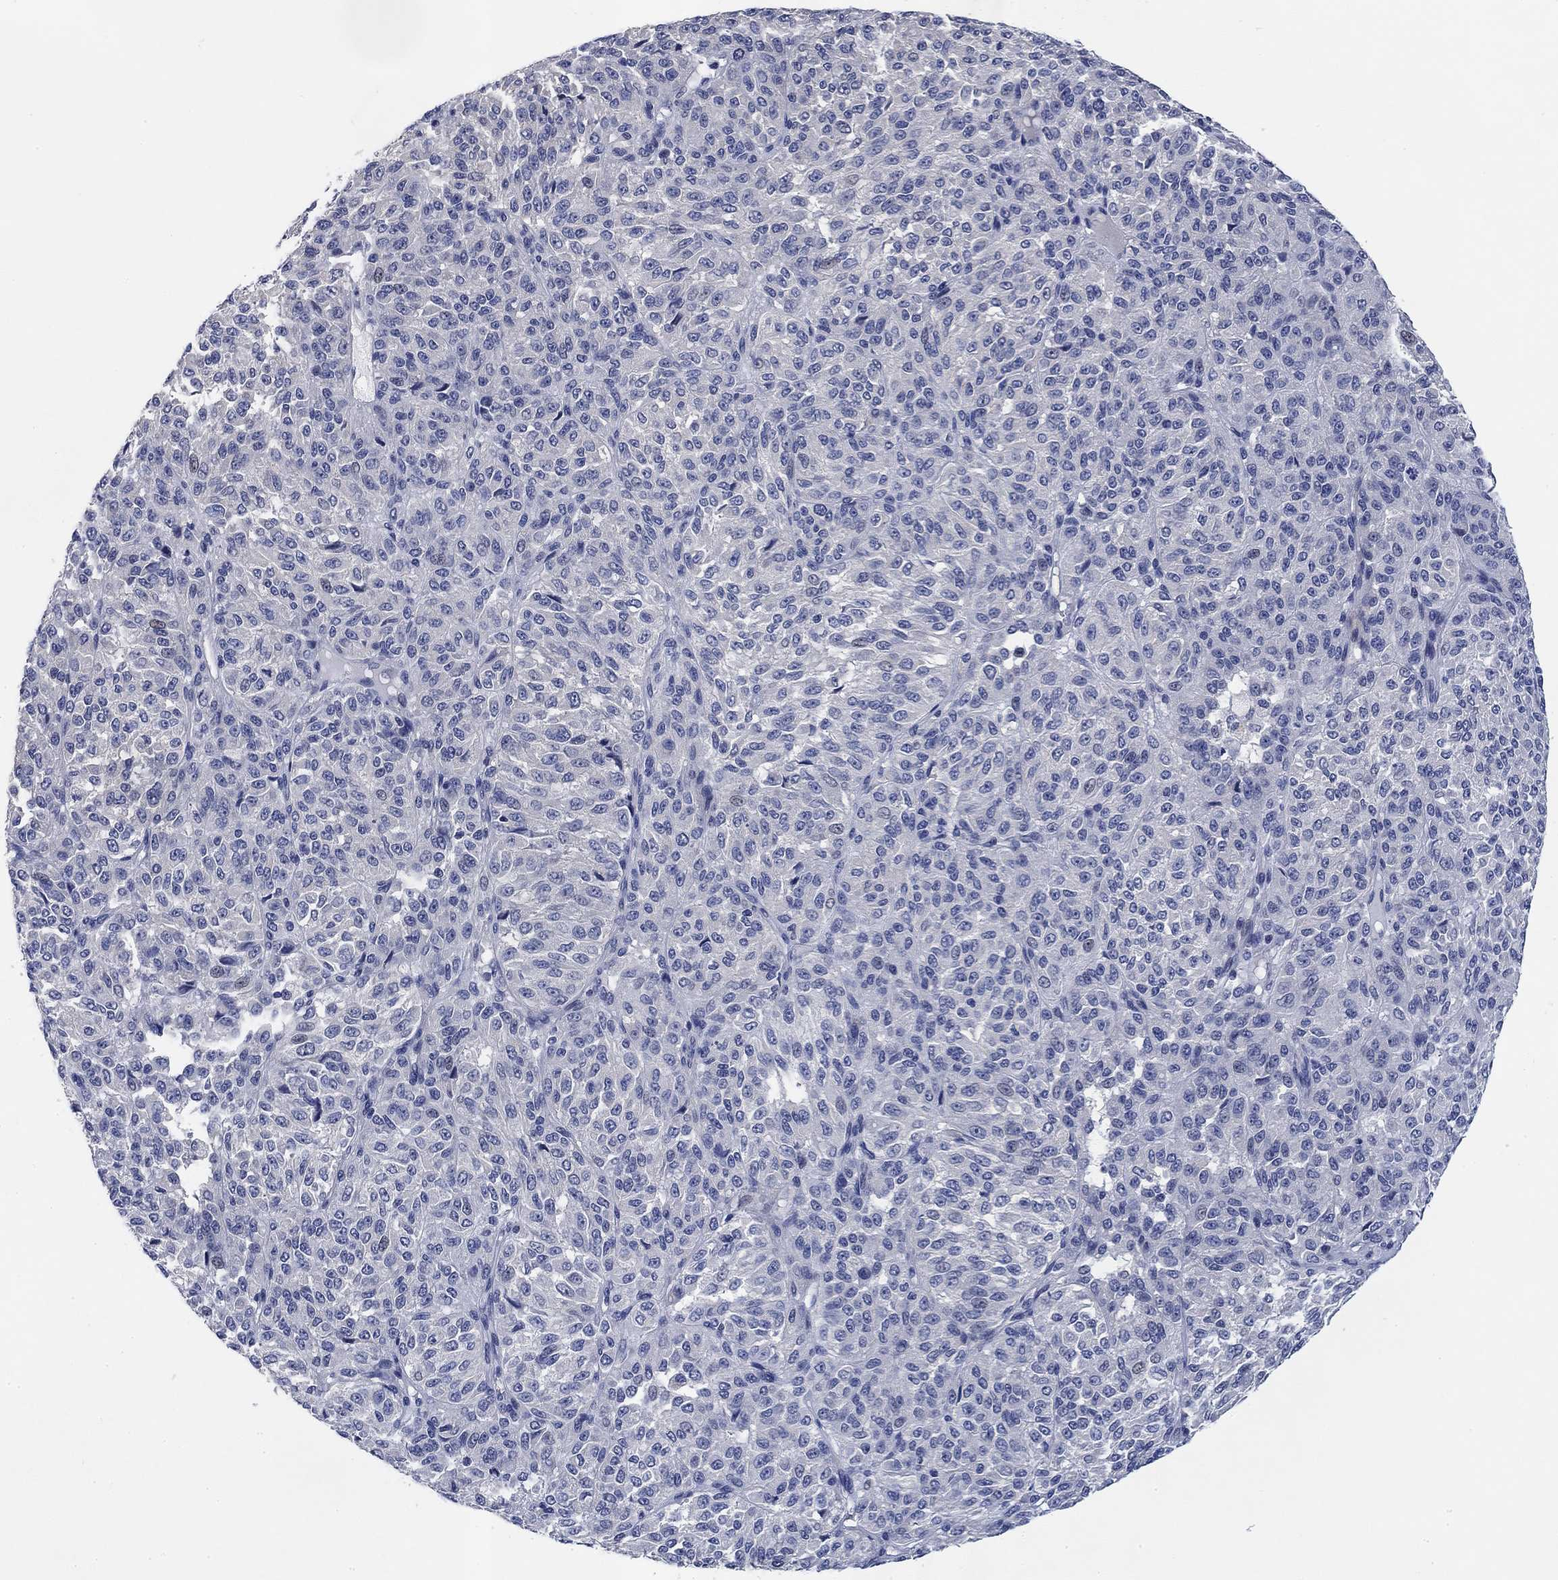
{"staining": {"intensity": "negative", "quantity": "none", "location": "none"}, "tissue": "melanoma", "cell_type": "Tumor cells", "image_type": "cancer", "snomed": [{"axis": "morphology", "description": "Malignant melanoma, Metastatic site"}, {"axis": "topography", "description": "Brain"}], "caption": "This is a image of immunohistochemistry (IHC) staining of melanoma, which shows no positivity in tumor cells.", "gene": "DAZL", "patient": {"sex": "female", "age": 56}}